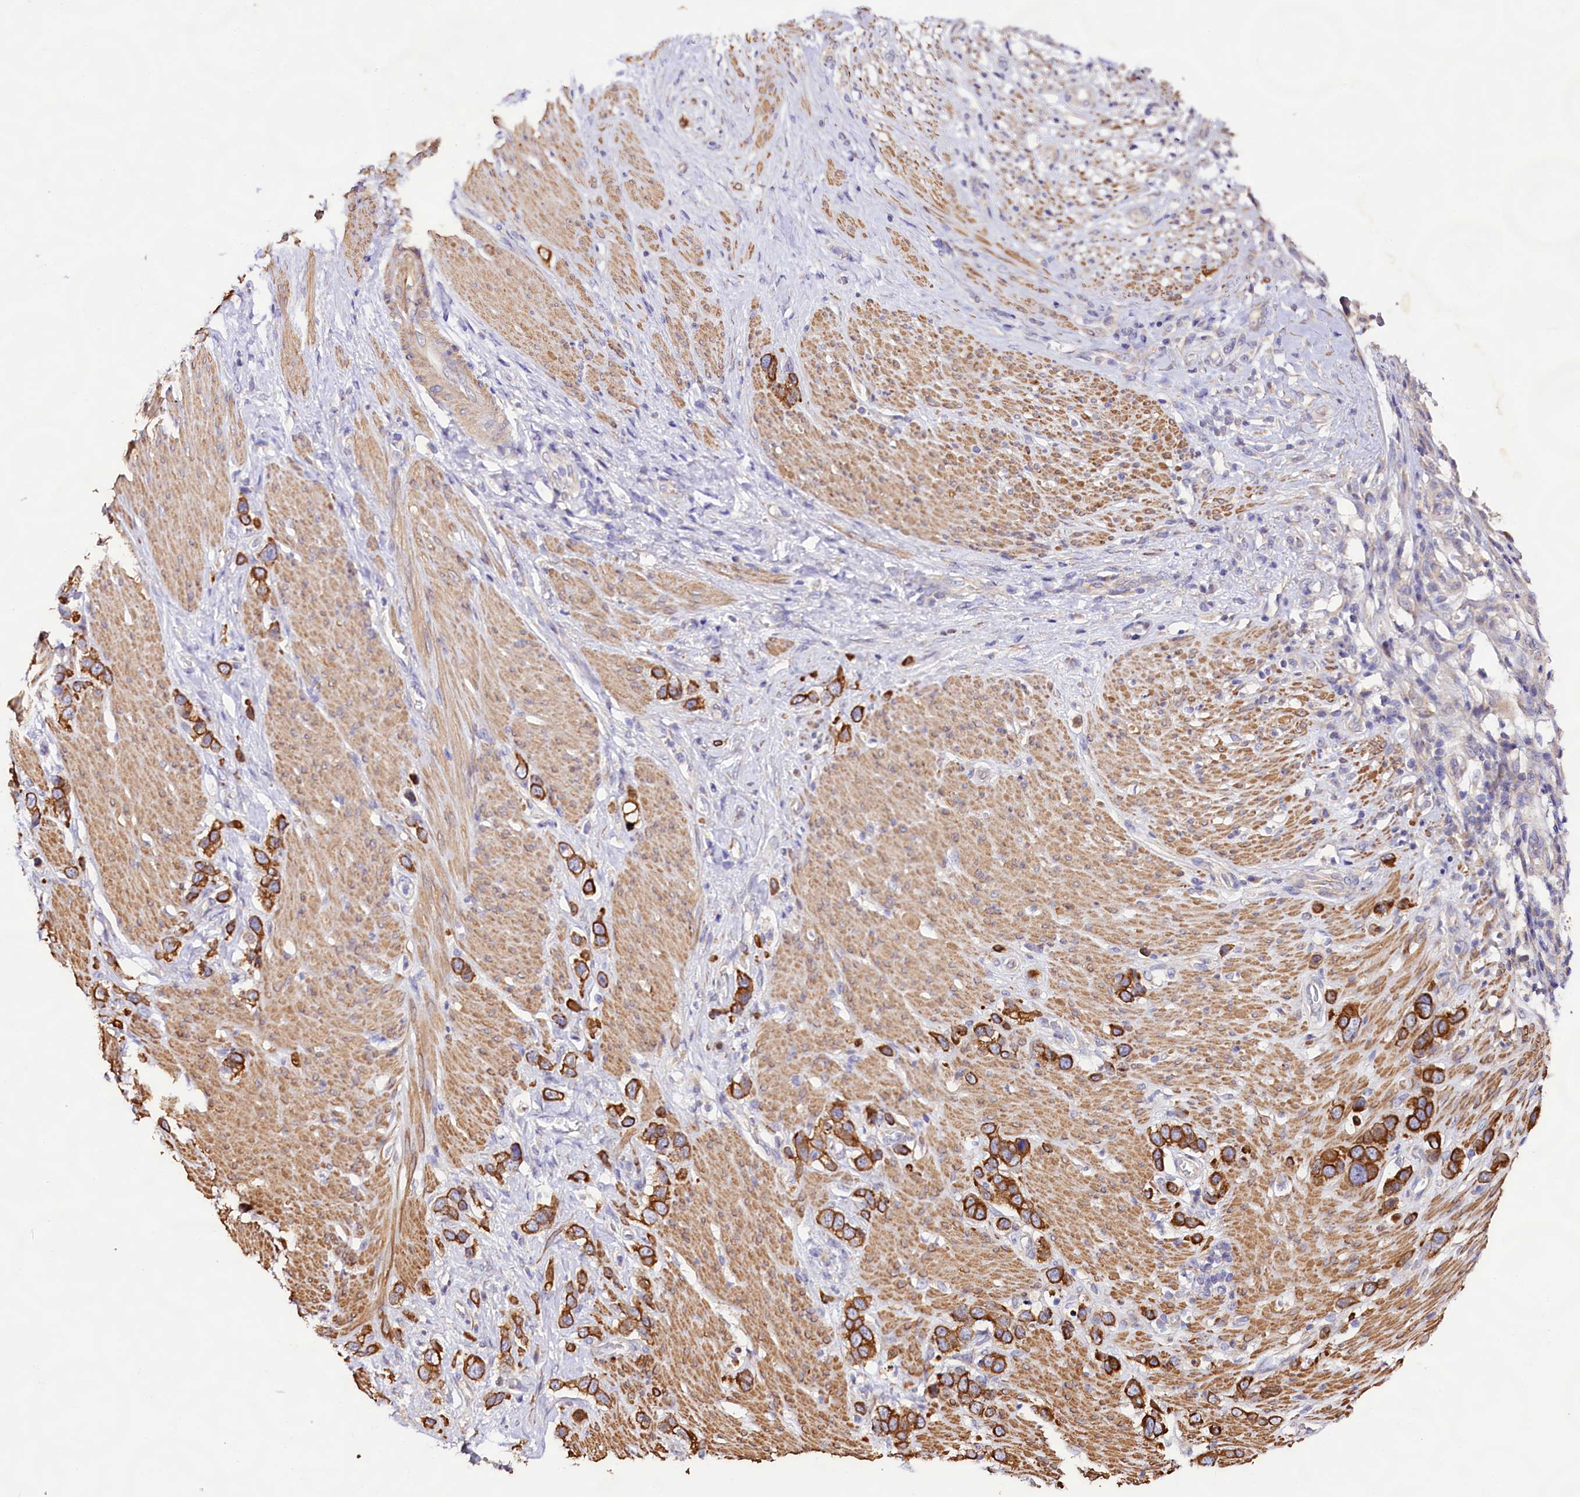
{"staining": {"intensity": "strong", "quantity": ">75%", "location": "cytoplasmic/membranous"}, "tissue": "stomach cancer", "cell_type": "Tumor cells", "image_type": "cancer", "snomed": [{"axis": "morphology", "description": "Adenocarcinoma, NOS"}, {"axis": "morphology", "description": "Adenocarcinoma, High grade"}, {"axis": "topography", "description": "Stomach, upper"}, {"axis": "topography", "description": "Stomach, lower"}], "caption": "Immunohistochemical staining of human stomach cancer shows high levels of strong cytoplasmic/membranous staining in about >75% of tumor cells.", "gene": "VPS11", "patient": {"sex": "female", "age": 65}}